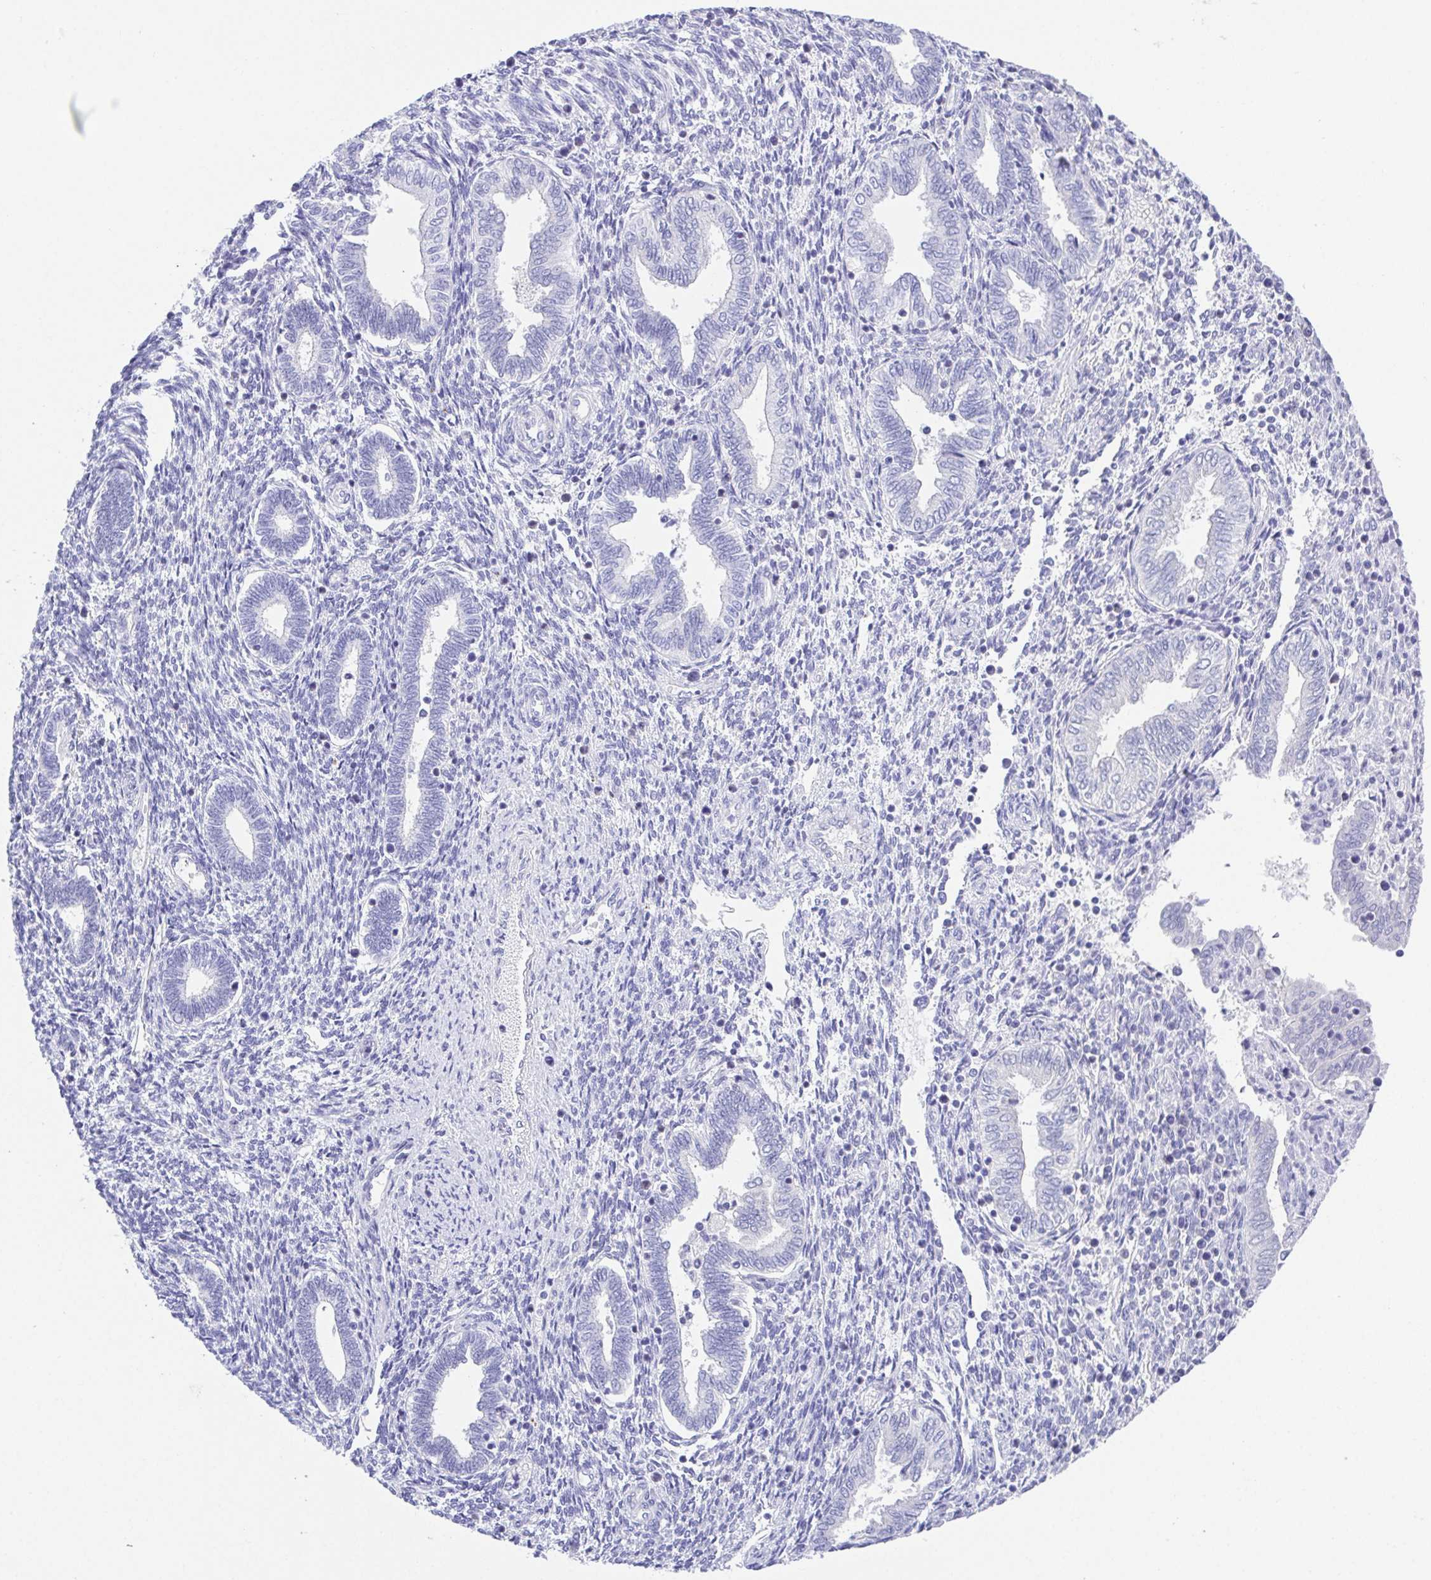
{"staining": {"intensity": "negative", "quantity": "none", "location": "none"}, "tissue": "endometrium", "cell_type": "Cells in endometrial stroma", "image_type": "normal", "snomed": [{"axis": "morphology", "description": "Normal tissue, NOS"}, {"axis": "topography", "description": "Endometrium"}], "caption": "The histopathology image displays no staining of cells in endometrial stroma in unremarkable endometrium. The staining was performed using DAB (3,3'-diaminobenzidine) to visualize the protein expression in brown, while the nuclei were stained in blue with hematoxylin (Magnification: 20x).", "gene": "LUZP4", "patient": {"sex": "female", "age": 42}}